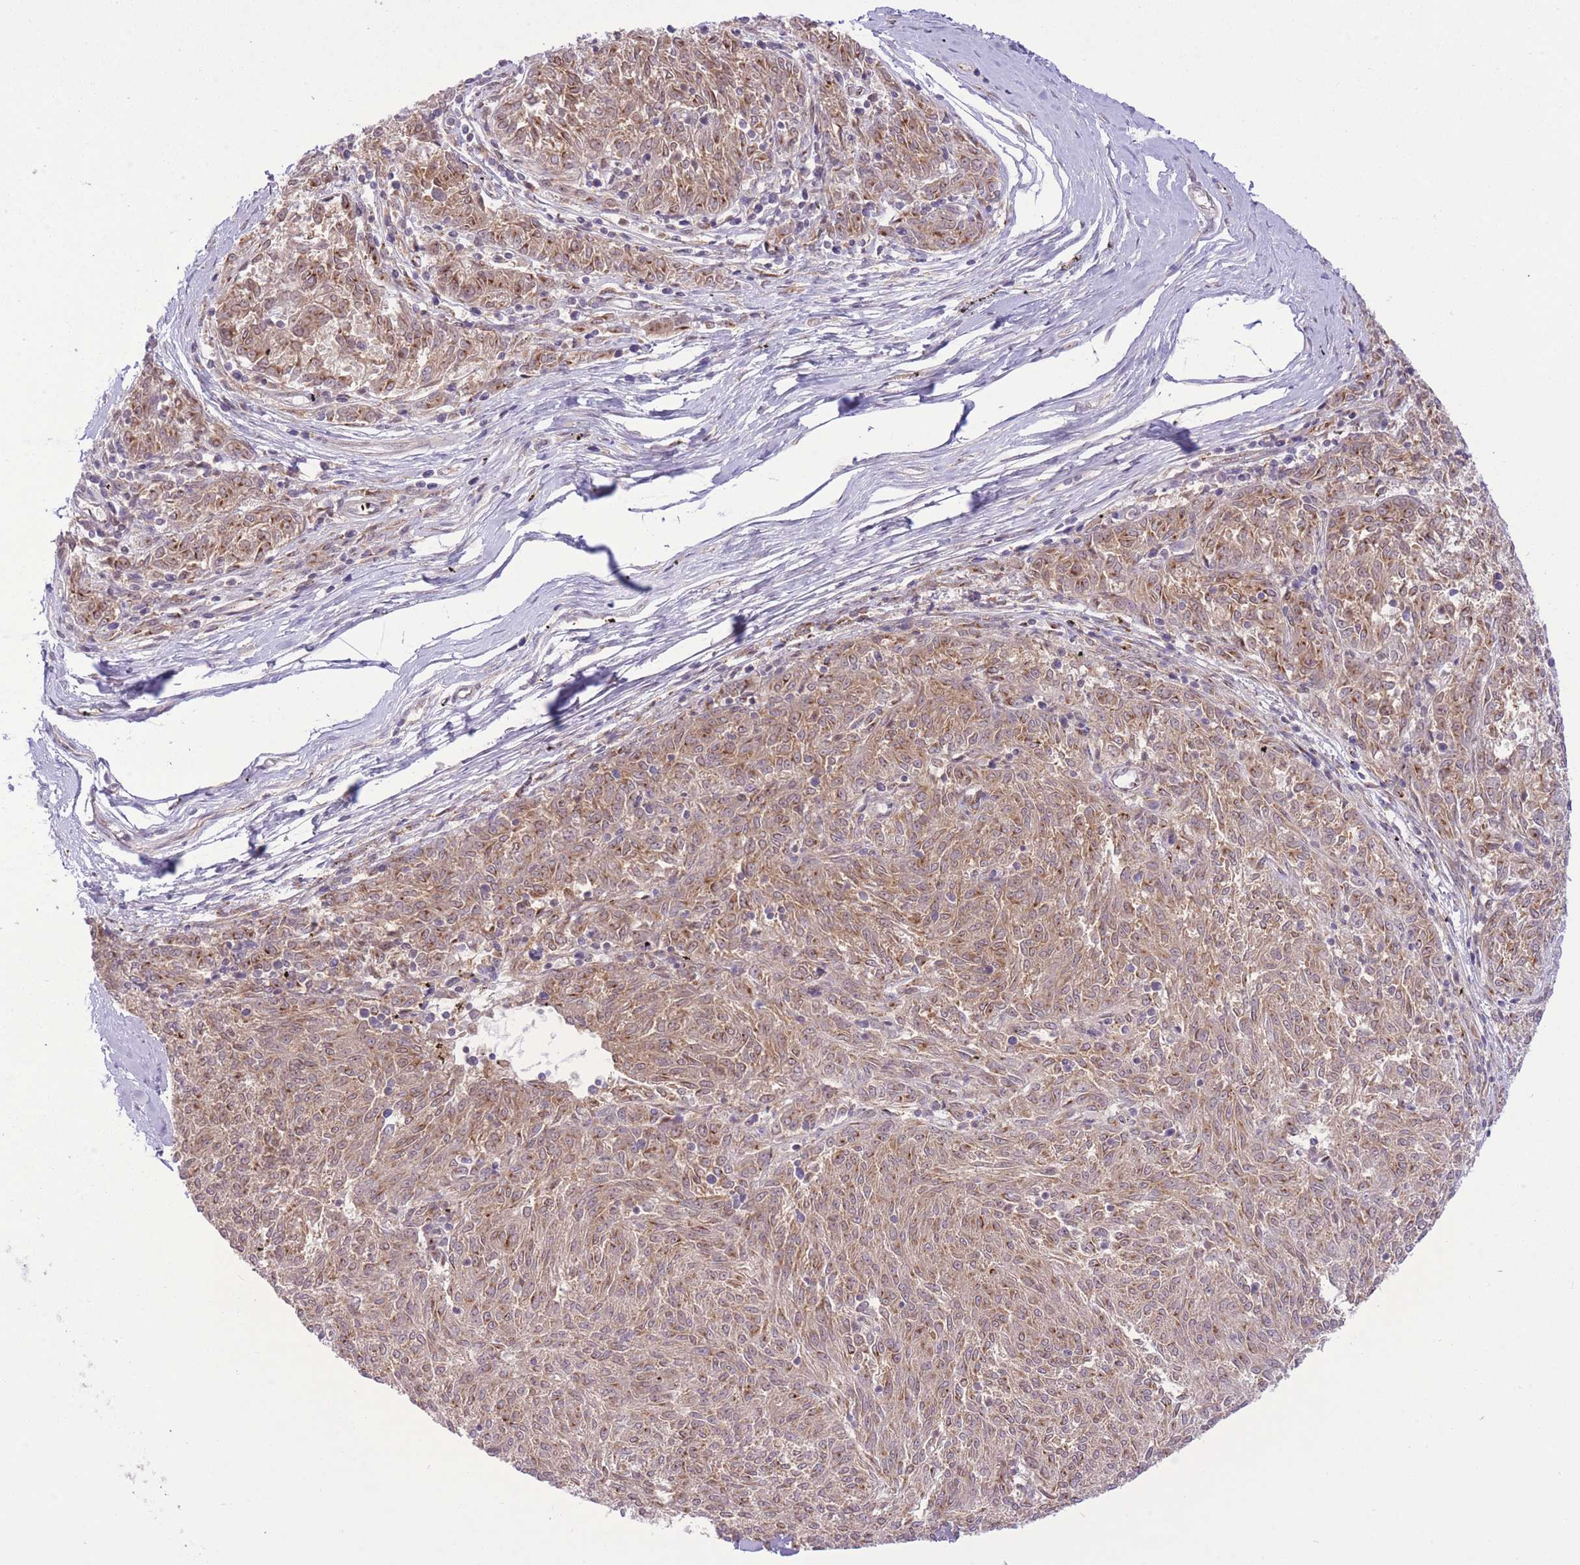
{"staining": {"intensity": "moderate", "quantity": ">75%", "location": "cytoplasmic/membranous"}, "tissue": "melanoma", "cell_type": "Tumor cells", "image_type": "cancer", "snomed": [{"axis": "morphology", "description": "Malignant melanoma, NOS"}, {"axis": "topography", "description": "Skin"}], "caption": "A micrograph showing moderate cytoplasmic/membranous staining in about >75% of tumor cells in melanoma, as visualized by brown immunohistochemical staining.", "gene": "ZBED5", "patient": {"sex": "female", "age": 72}}